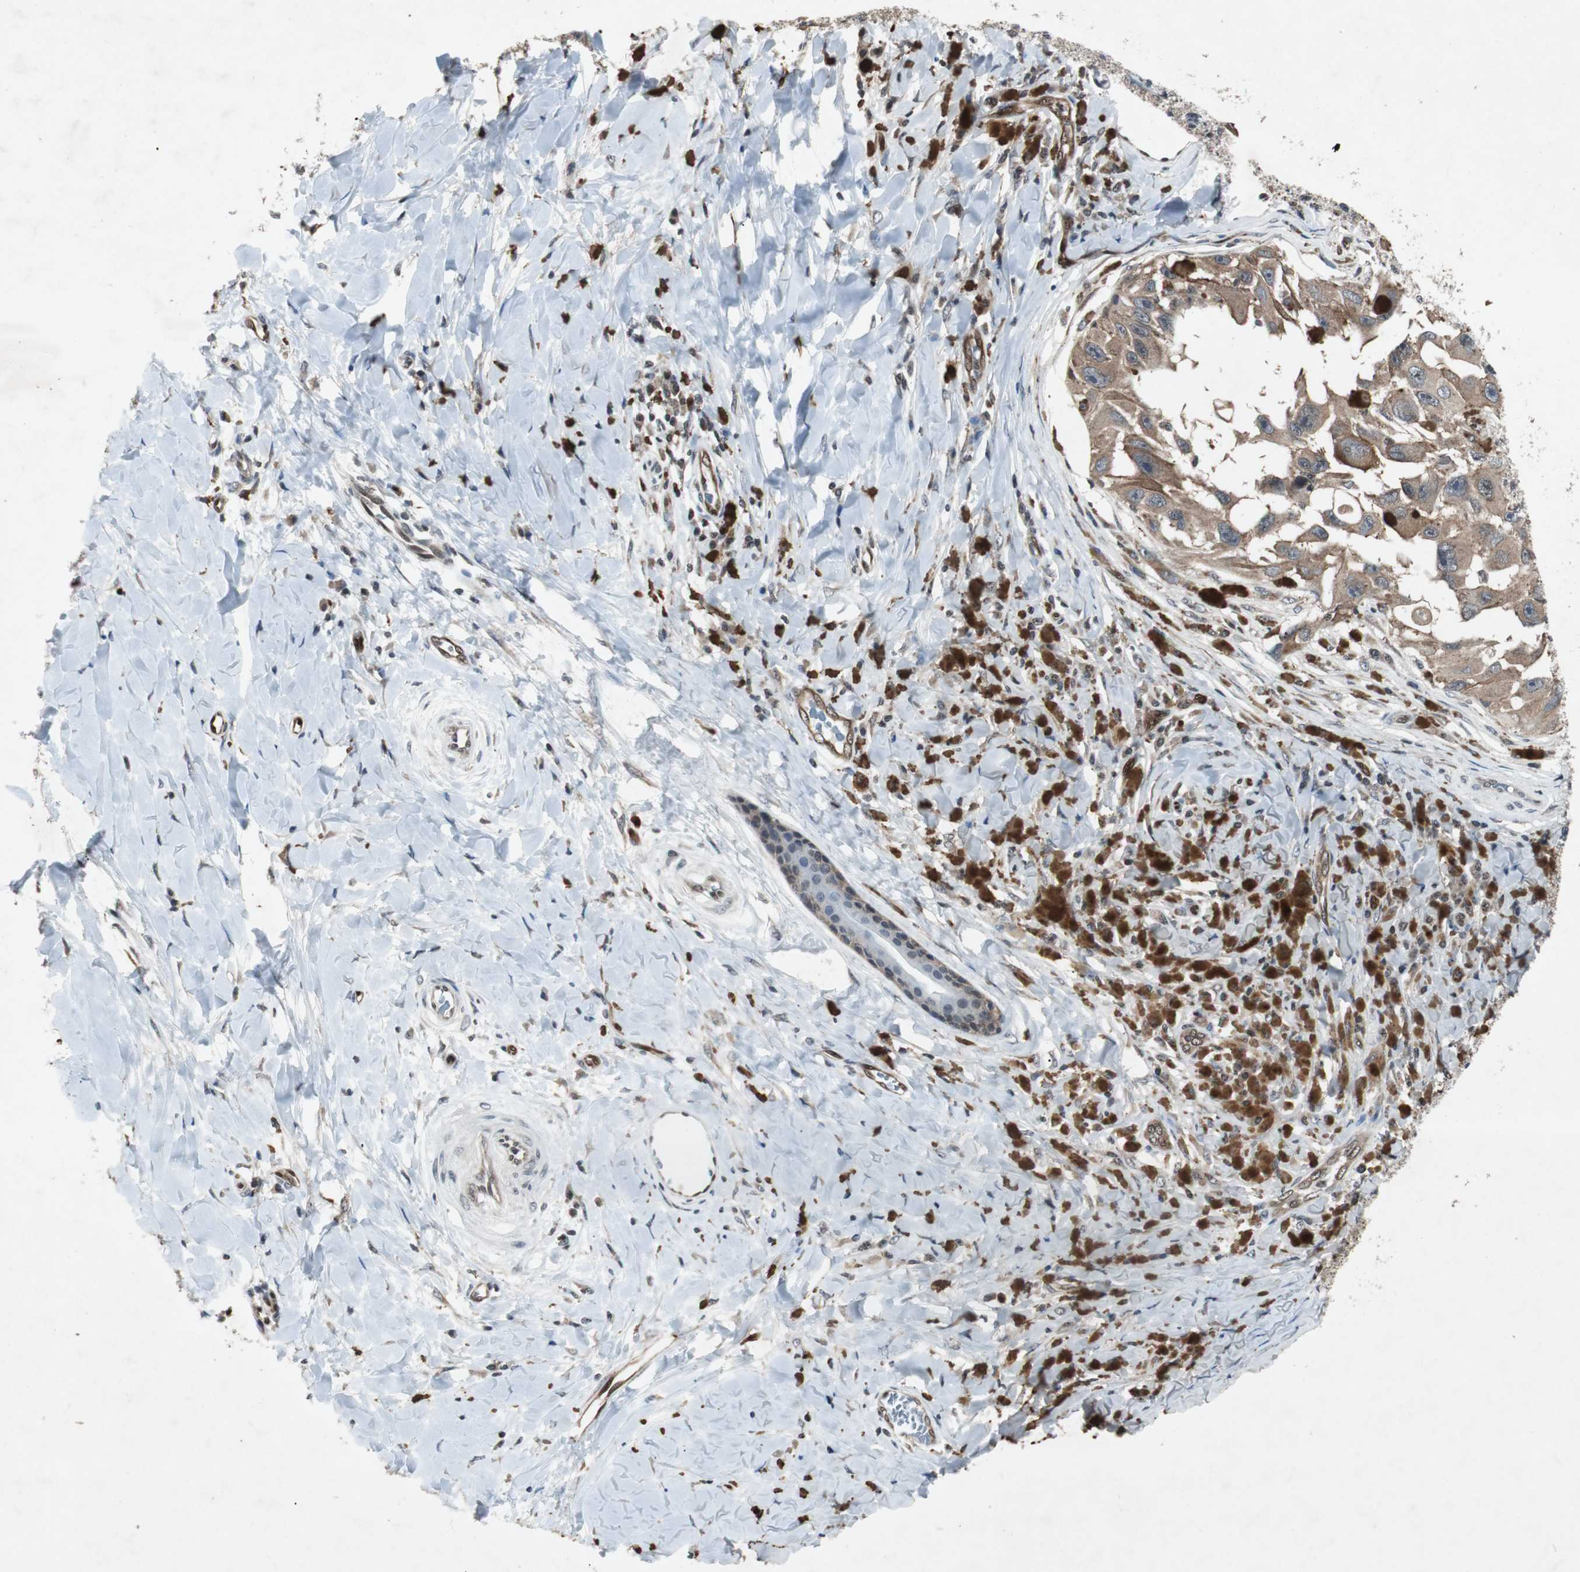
{"staining": {"intensity": "weak", "quantity": ">75%", "location": "cytoplasmic/membranous"}, "tissue": "melanoma", "cell_type": "Tumor cells", "image_type": "cancer", "snomed": [{"axis": "morphology", "description": "Malignant melanoma, NOS"}, {"axis": "topography", "description": "Skin"}], "caption": "Immunohistochemical staining of malignant melanoma exhibits low levels of weak cytoplasmic/membranous protein positivity in about >75% of tumor cells. (Brightfield microscopy of DAB IHC at high magnification).", "gene": "SMAD1", "patient": {"sex": "female", "age": 73}}